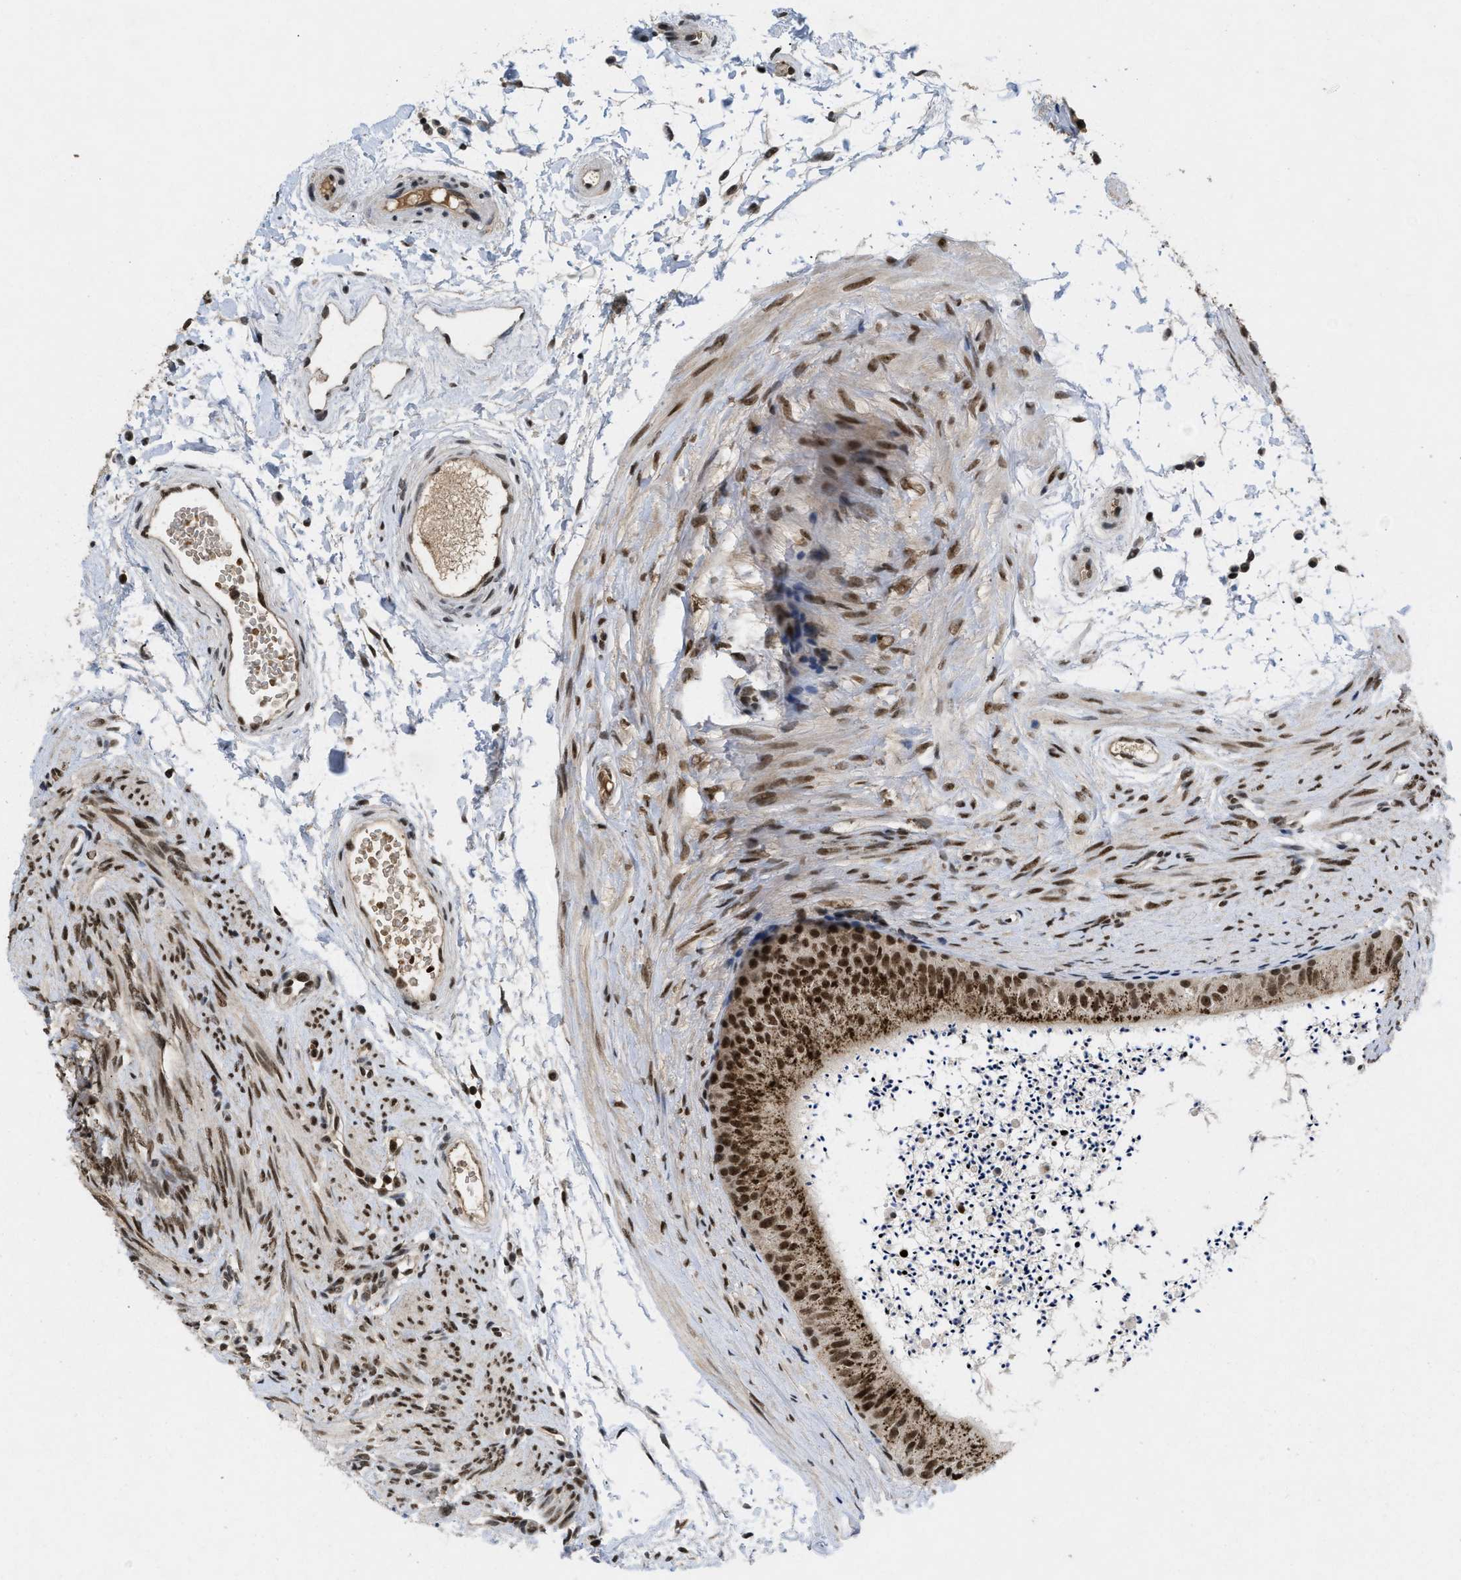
{"staining": {"intensity": "strong", "quantity": ">75%", "location": "nuclear"}, "tissue": "epididymis", "cell_type": "Glandular cells", "image_type": "normal", "snomed": [{"axis": "morphology", "description": "Normal tissue, NOS"}, {"axis": "topography", "description": "Epididymis"}], "caption": "A brown stain highlights strong nuclear expression of a protein in glandular cells of unremarkable human epididymis.", "gene": "ZNF346", "patient": {"sex": "male", "age": 56}}